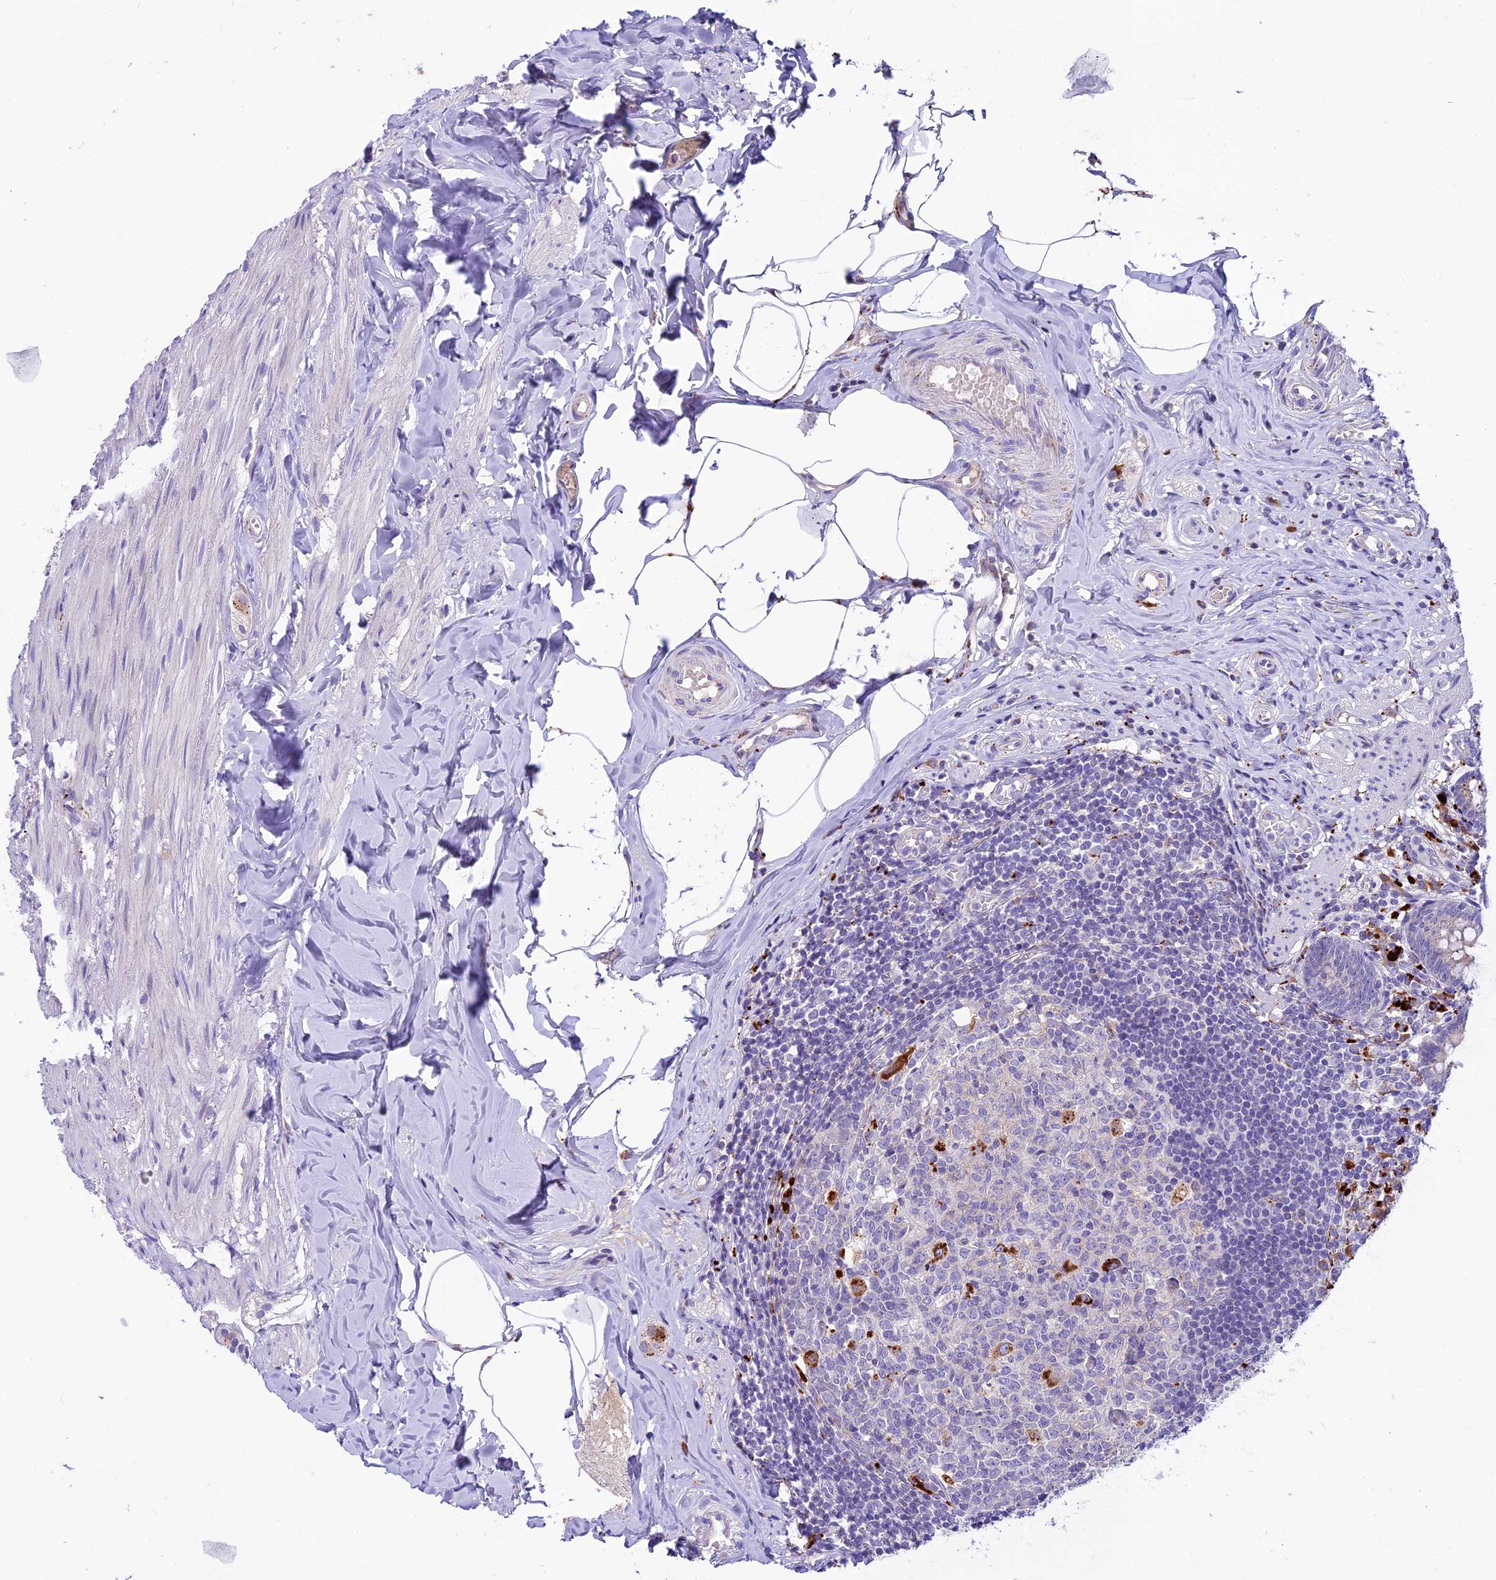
{"staining": {"intensity": "strong", "quantity": "<25%", "location": "cytoplasmic/membranous"}, "tissue": "appendix", "cell_type": "Glandular cells", "image_type": "normal", "snomed": [{"axis": "morphology", "description": "Normal tissue, NOS"}, {"axis": "topography", "description": "Appendix"}], "caption": "Protein staining of benign appendix exhibits strong cytoplasmic/membranous staining in about <25% of glandular cells.", "gene": "THRSP", "patient": {"sex": "male", "age": 55}}